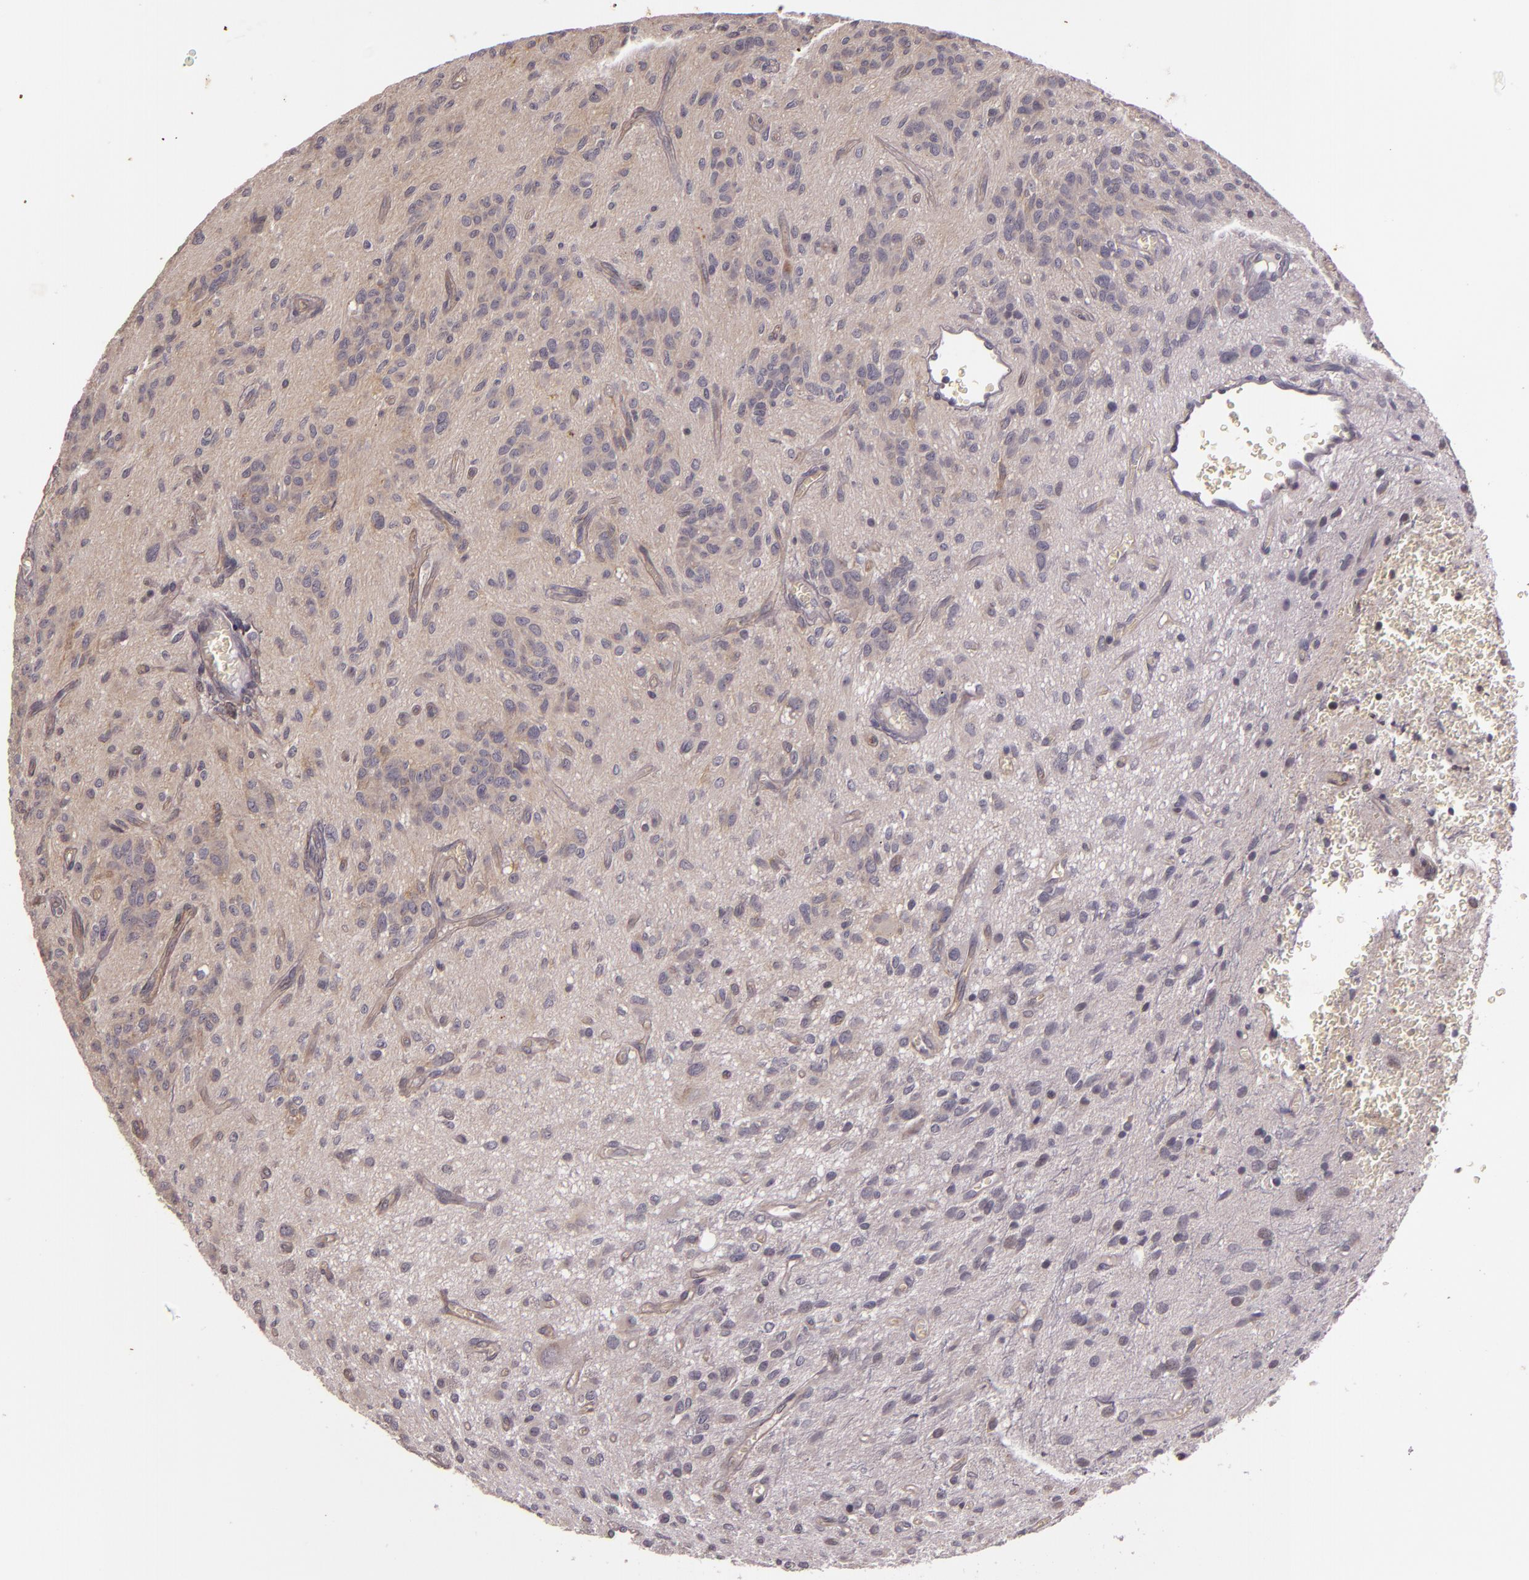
{"staining": {"intensity": "negative", "quantity": "none", "location": "none"}, "tissue": "glioma", "cell_type": "Tumor cells", "image_type": "cancer", "snomed": [{"axis": "morphology", "description": "Glioma, malignant, Low grade"}, {"axis": "topography", "description": "Brain"}], "caption": "Tumor cells show no significant protein expression in malignant glioma (low-grade). The staining is performed using DAB brown chromogen with nuclei counter-stained in using hematoxylin.", "gene": "TFF1", "patient": {"sex": "female", "age": 15}}